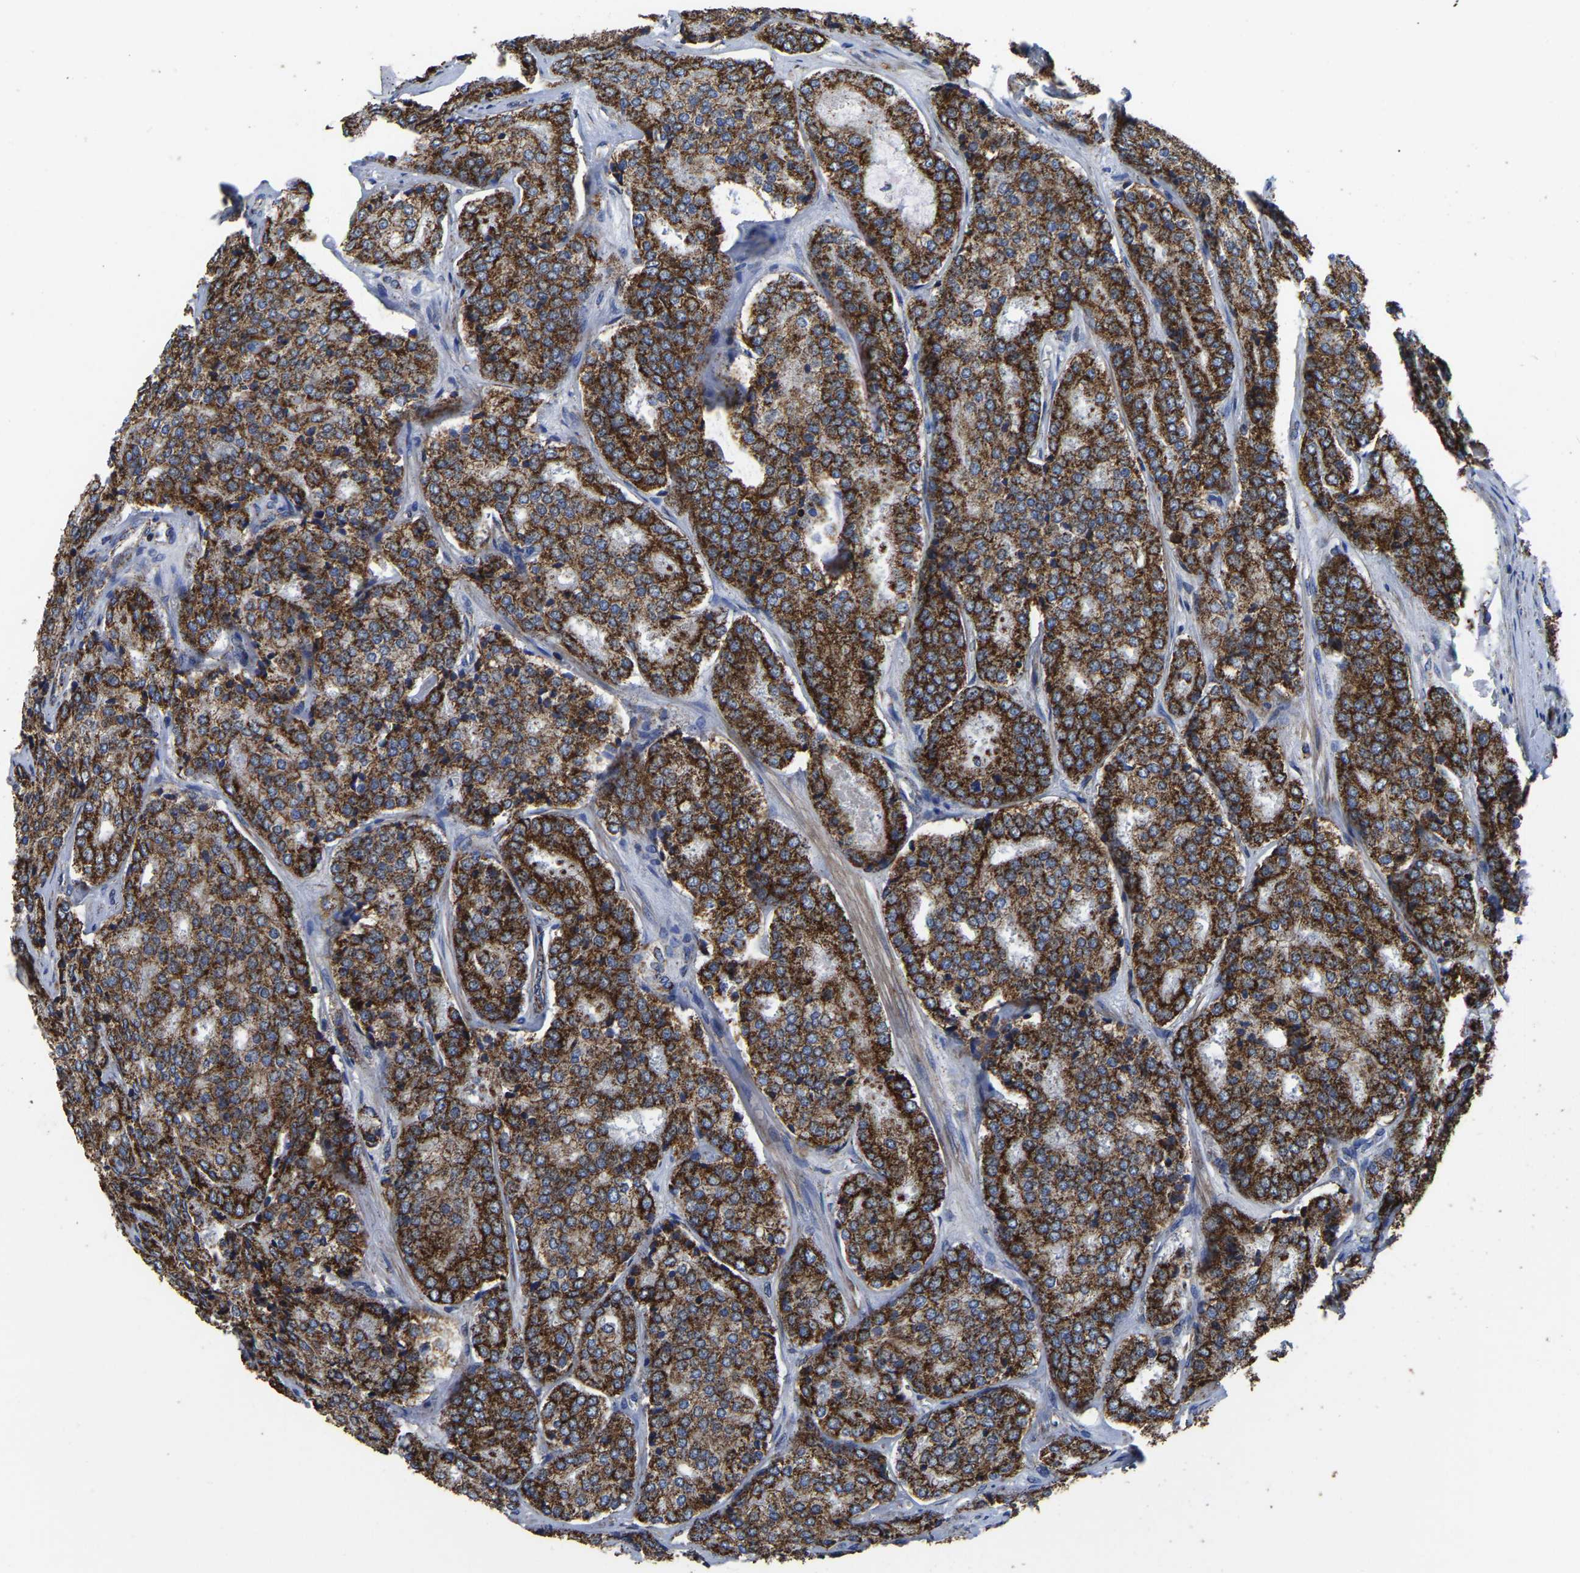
{"staining": {"intensity": "strong", "quantity": ">75%", "location": "cytoplasmic/membranous"}, "tissue": "prostate cancer", "cell_type": "Tumor cells", "image_type": "cancer", "snomed": [{"axis": "morphology", "description": "Adenocarcinoma, High grade"}, {"axis": "topography", "description": "Prostate"}], "caption": "Protein positivity by immunohistochemistry displays strong cytoplasmic/membranous positivity in approximately >75% of tumor cells in prostate cancer.", "gene": "ETFA", "patient": {"sex": "male", "age": 65}}